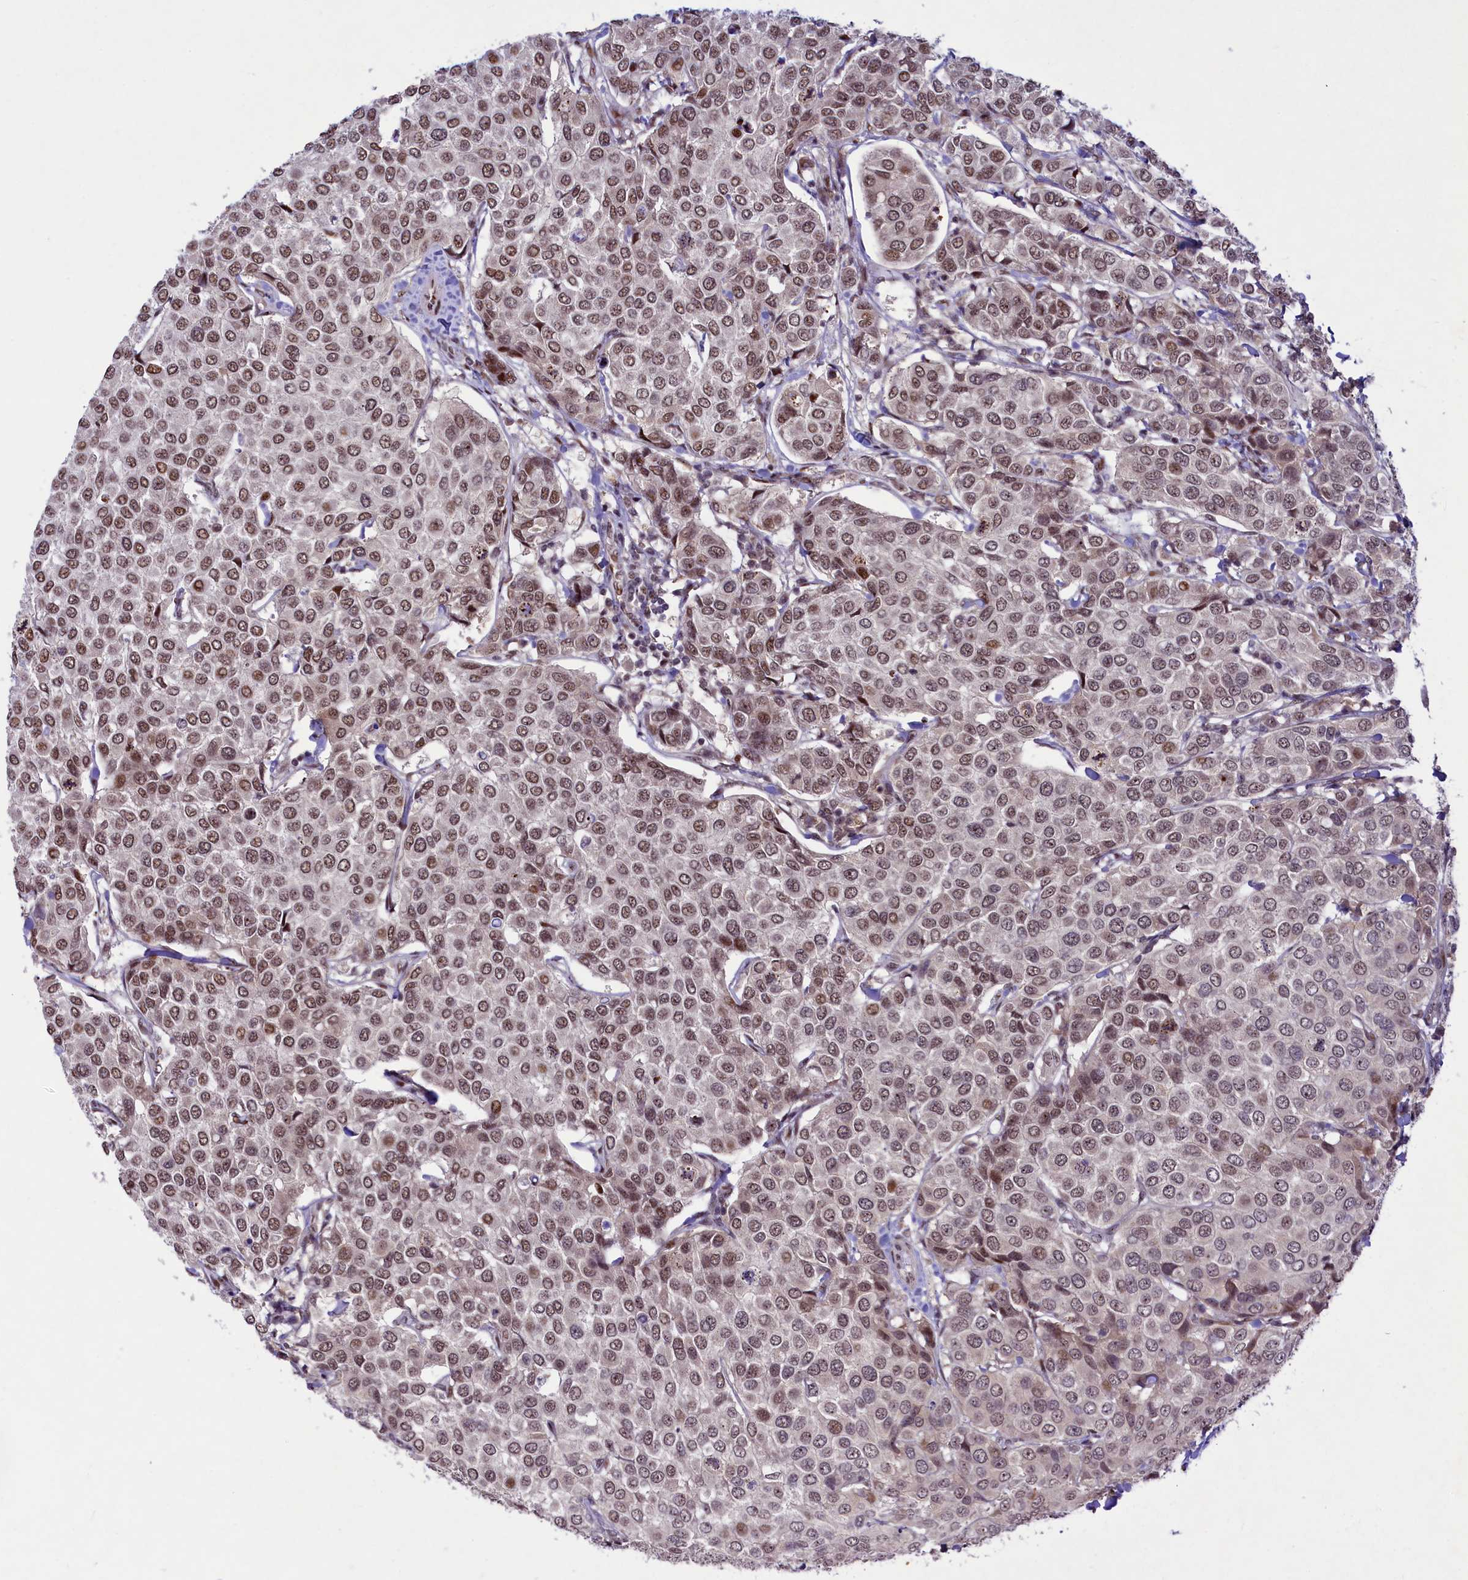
{"staining": {"intensity": "moderate", "quantity": ">75%", "location": "nuclear"}, "tissue": "breast cancer", "cell_type": "Tumor cells", "image_type": "cancer", "snomed": [{"axis": "morphology", "description": "Duct carcinoma"}, {"axis": "topography", "description": "Breast"}], "caption": "A histopathology image of breast cancer stained for a protein exhibits moderate nuclear brown staining in tumor cells.", "gene": "ANKS3", "patient": {"sex": "female", "age": 55}}